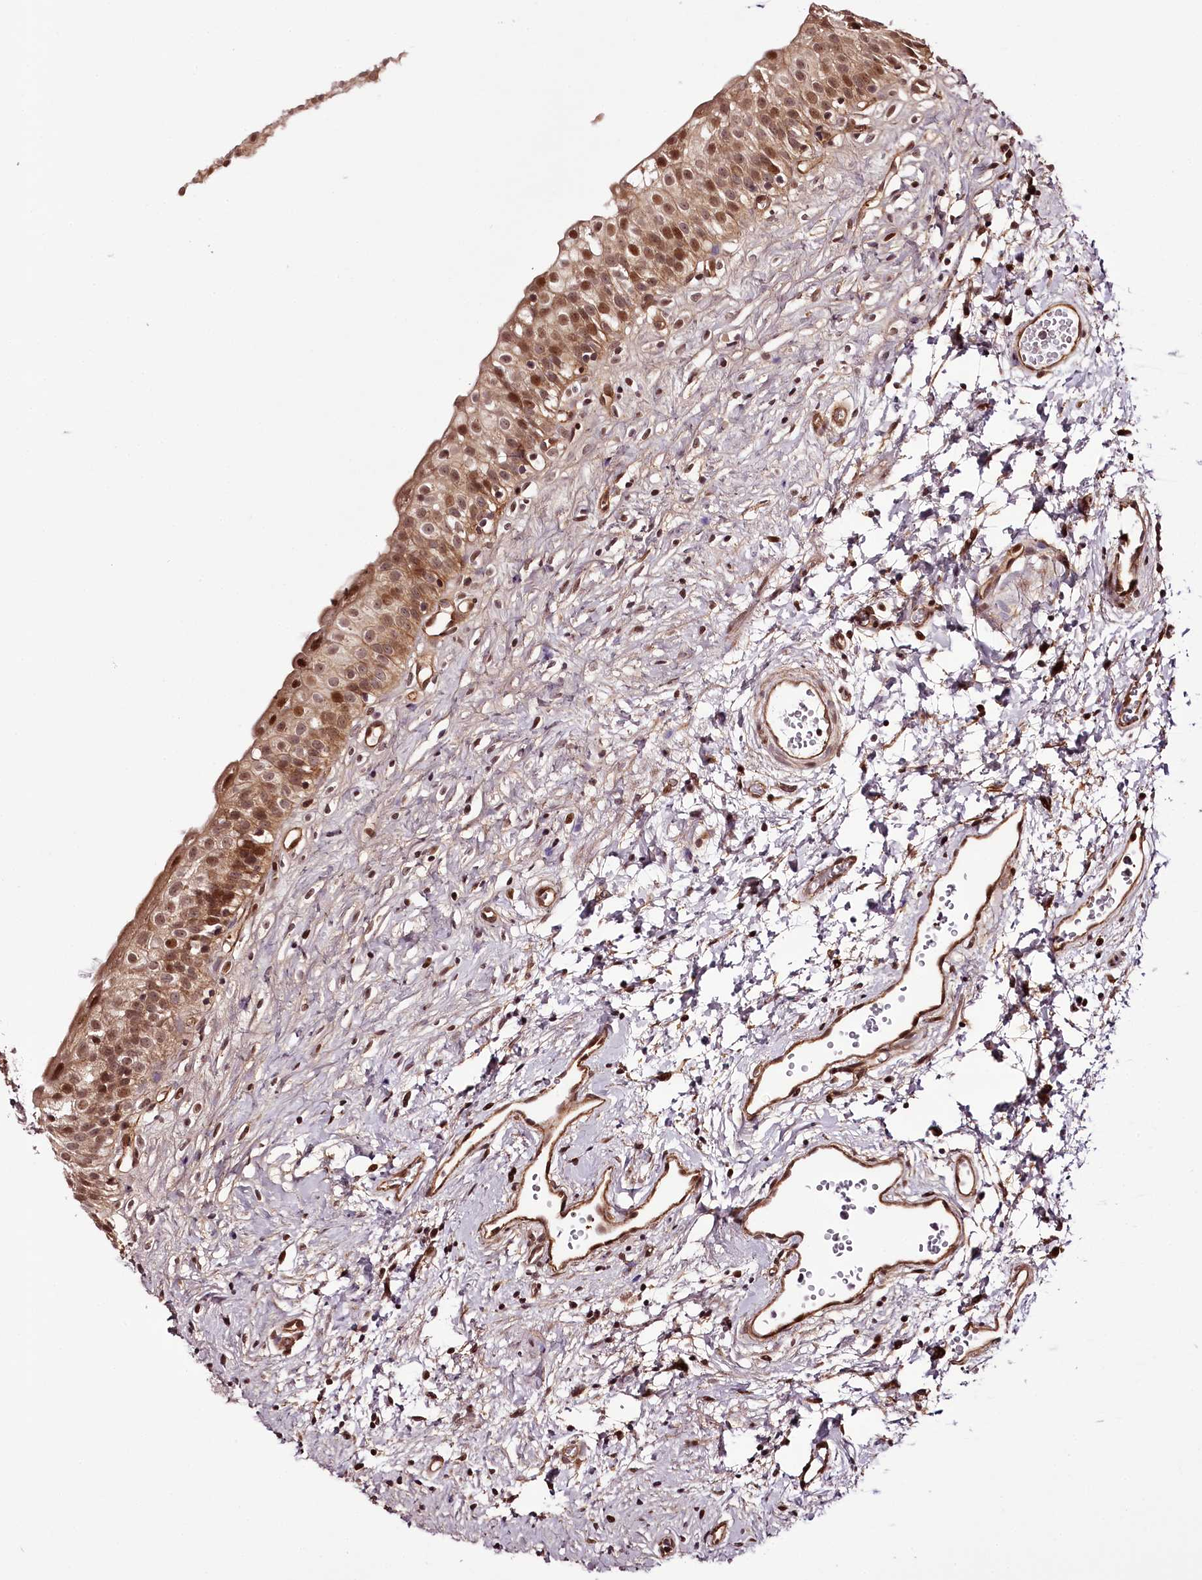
{"staining": {"intensity": "moderate", "quantity": ">75%", "location": "cytoplasmic/membranous,nuclear"}, "tissue": "urinary bladder", "cell_type": "Urothelial cells", "image_type": "normal", "snomed": [{"axis": "morphology", "description": "Normal tissue, NOS"}, {"axis": "topography", "description": "Urinary bladder"}], "caption": "Immunohistochemical staining of normal human urinary bladder demonstrates >75% levels of moderate cytoplasmic/membranous,nuclear protein expression in about >75% of urothelial cells. (brown staining indicates protein expression, while blue staining denotes nuclei).", "gene": "TTC33", "patient": {"sex": "male", "age": 51}}